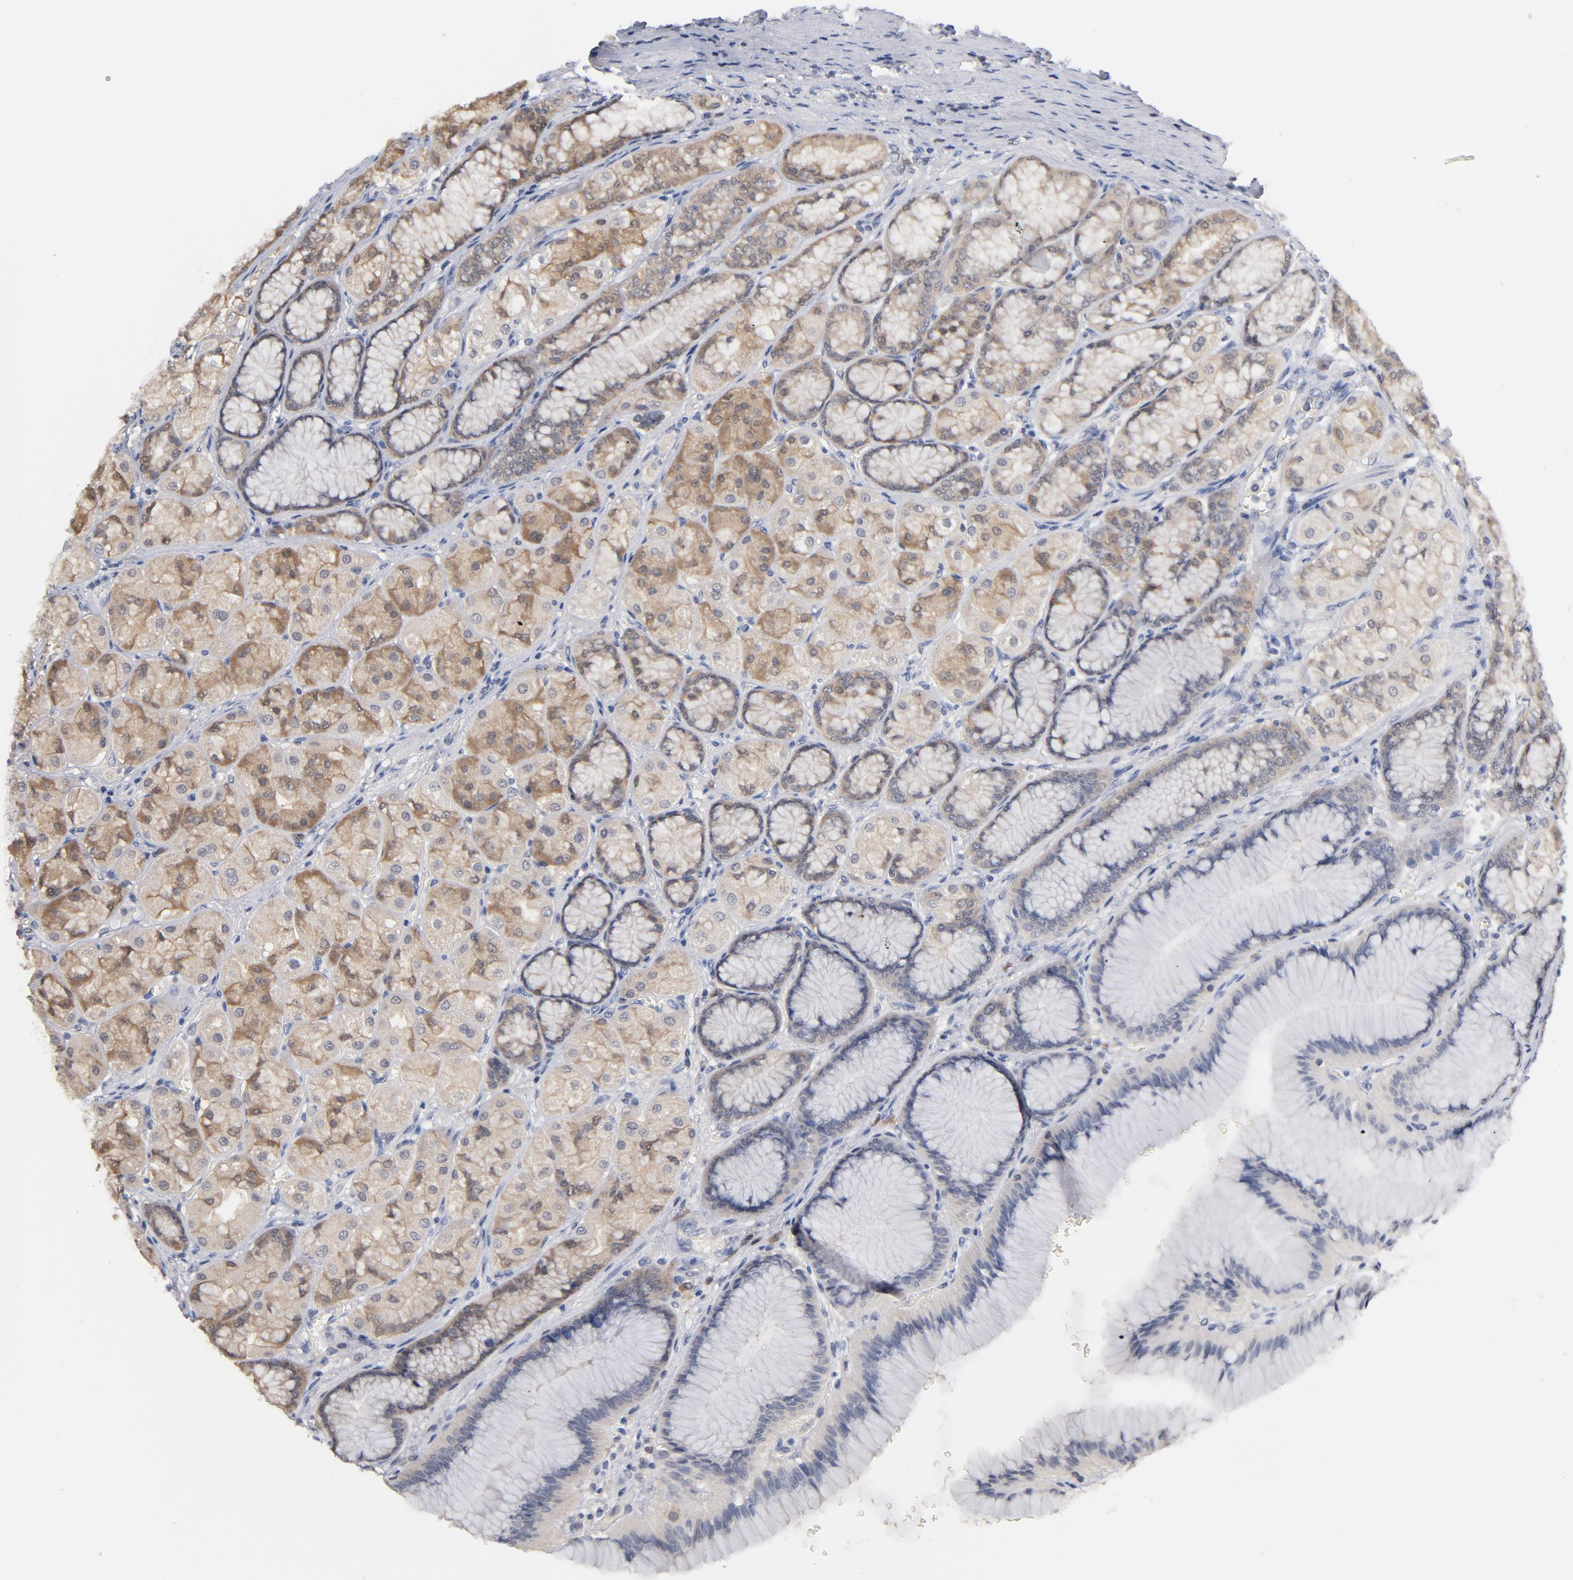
{"staining": {"intensity": "moderate", "quantity": "25%-75%", "location": "cytoplasmic/membranous"}, "tissue": "stomach", "cell_type": "Glandular cells", "image_type": "normal", "snomed": [{"axis": "morphology", "description": "Normal tissue, NOS"}, {"axis": "morphology", "description": "Adenocarcinoma, NOS"}, {"axis": "topography", "description": "Stomach"}, {"axis": "topography", "description": "Stomach, lower"}], "caption": "DAB (3,3'-diaminobenzidine) immunohistochemical staining of benign human stomach shows moderate cytoplasmic/membranous protein staining in approximately 25%-75% of glandular cells.", "gene": "MIF", "patient": {"sex": "female", "age": 65}}